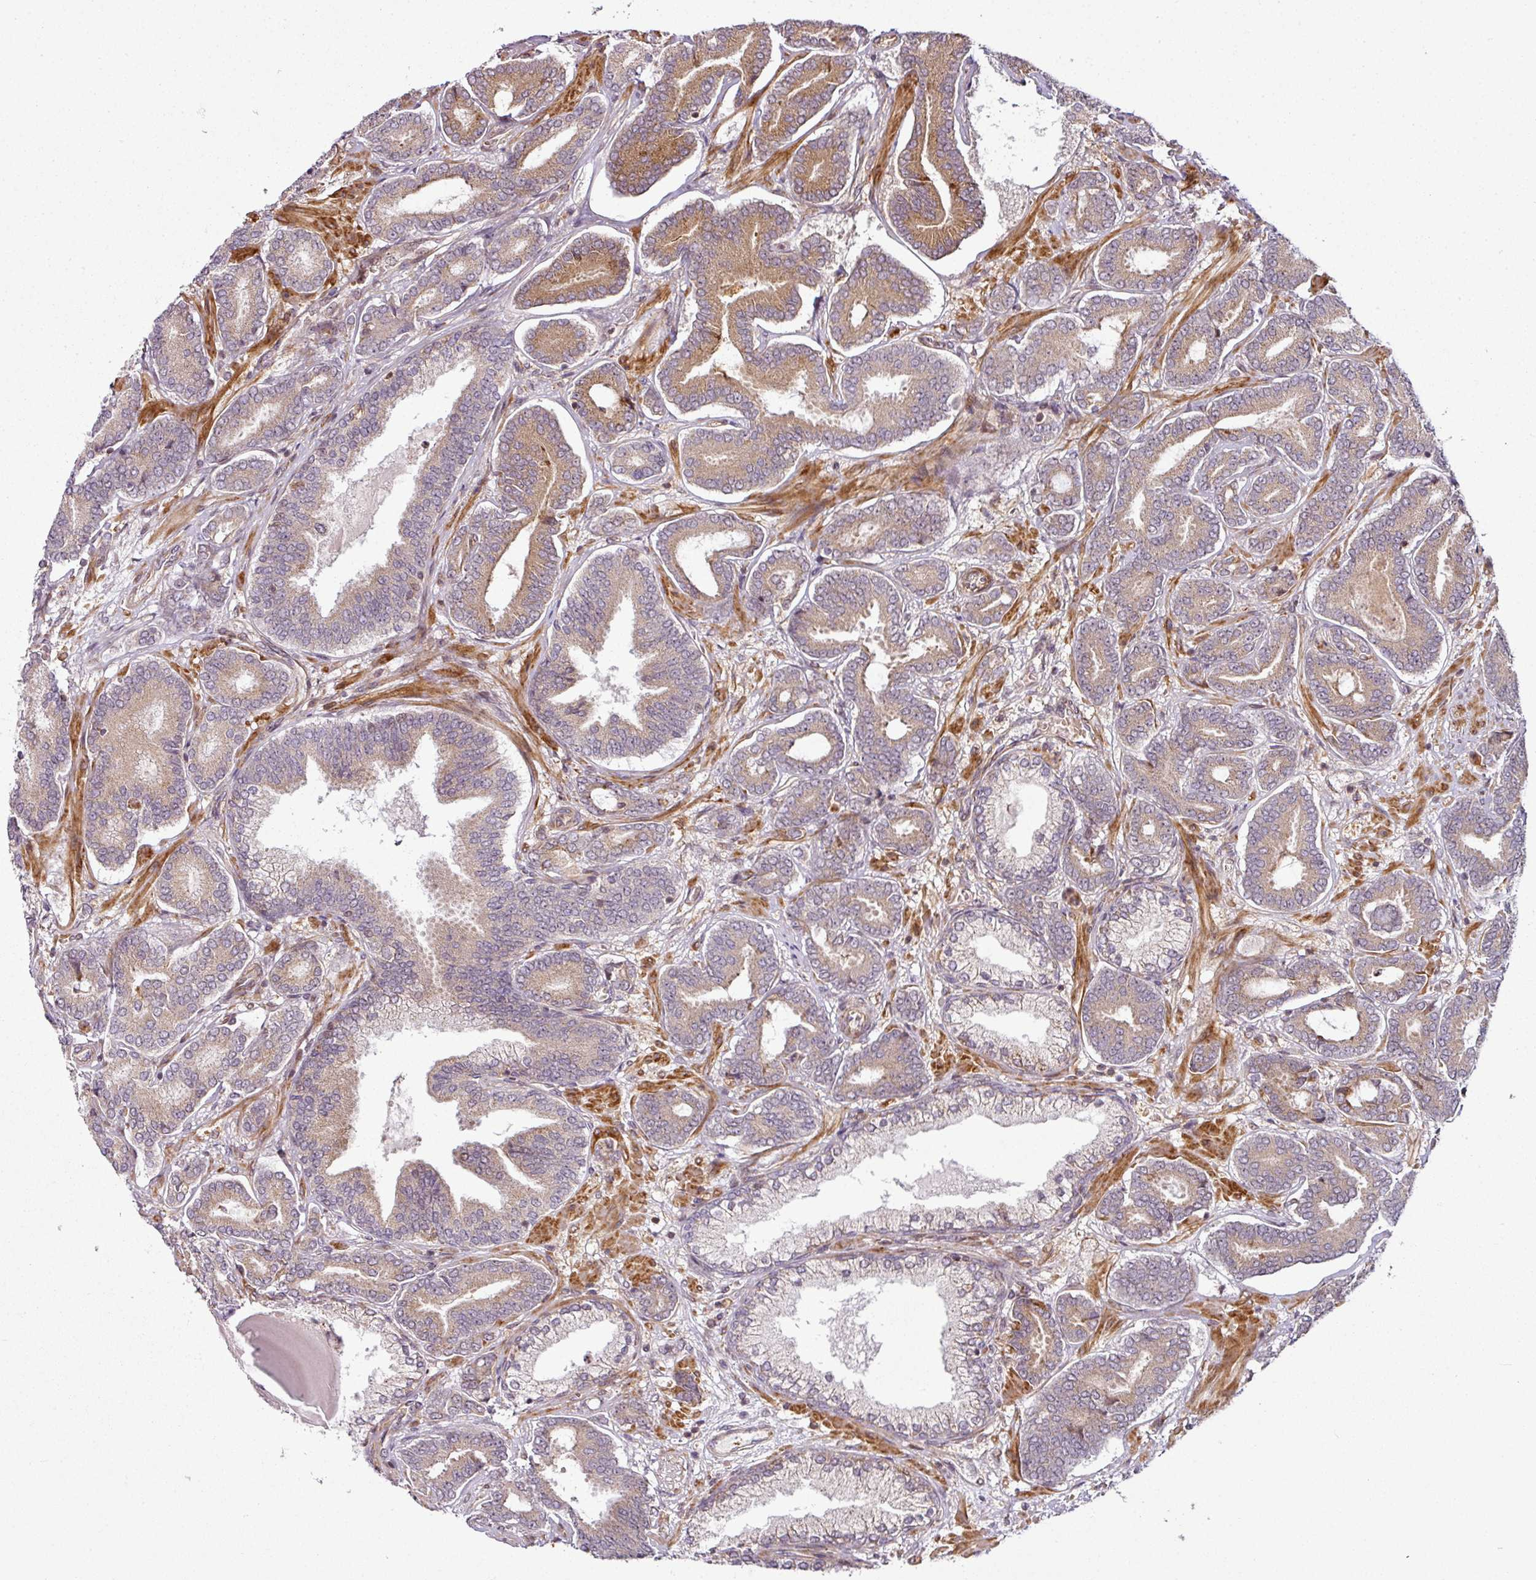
{"staining": {"intensity": "moderate", "quantity": "25%-75%", "location": "cytoplasmic/membranous"}, "tissue": "prostate cancer", "cell_type": "Tumor cells", "image_type": "cancer", "snomed": [{"axis": "morphology", "description": "Adenocarcinoma, Low grade"}, {"axis": "topography", "description": "Prostate and seminal vesicle, NOS"}], "caption": "A high-resolution micrograph shows IHC staining of adenocarcinoma (low-grade) (prostate), which displays moderate cytoplasmic/membranous positivity in about 25%-75% of tumor cells.", "gene": "ATAT1", "patient": {"sex": "male", "age": 61}}